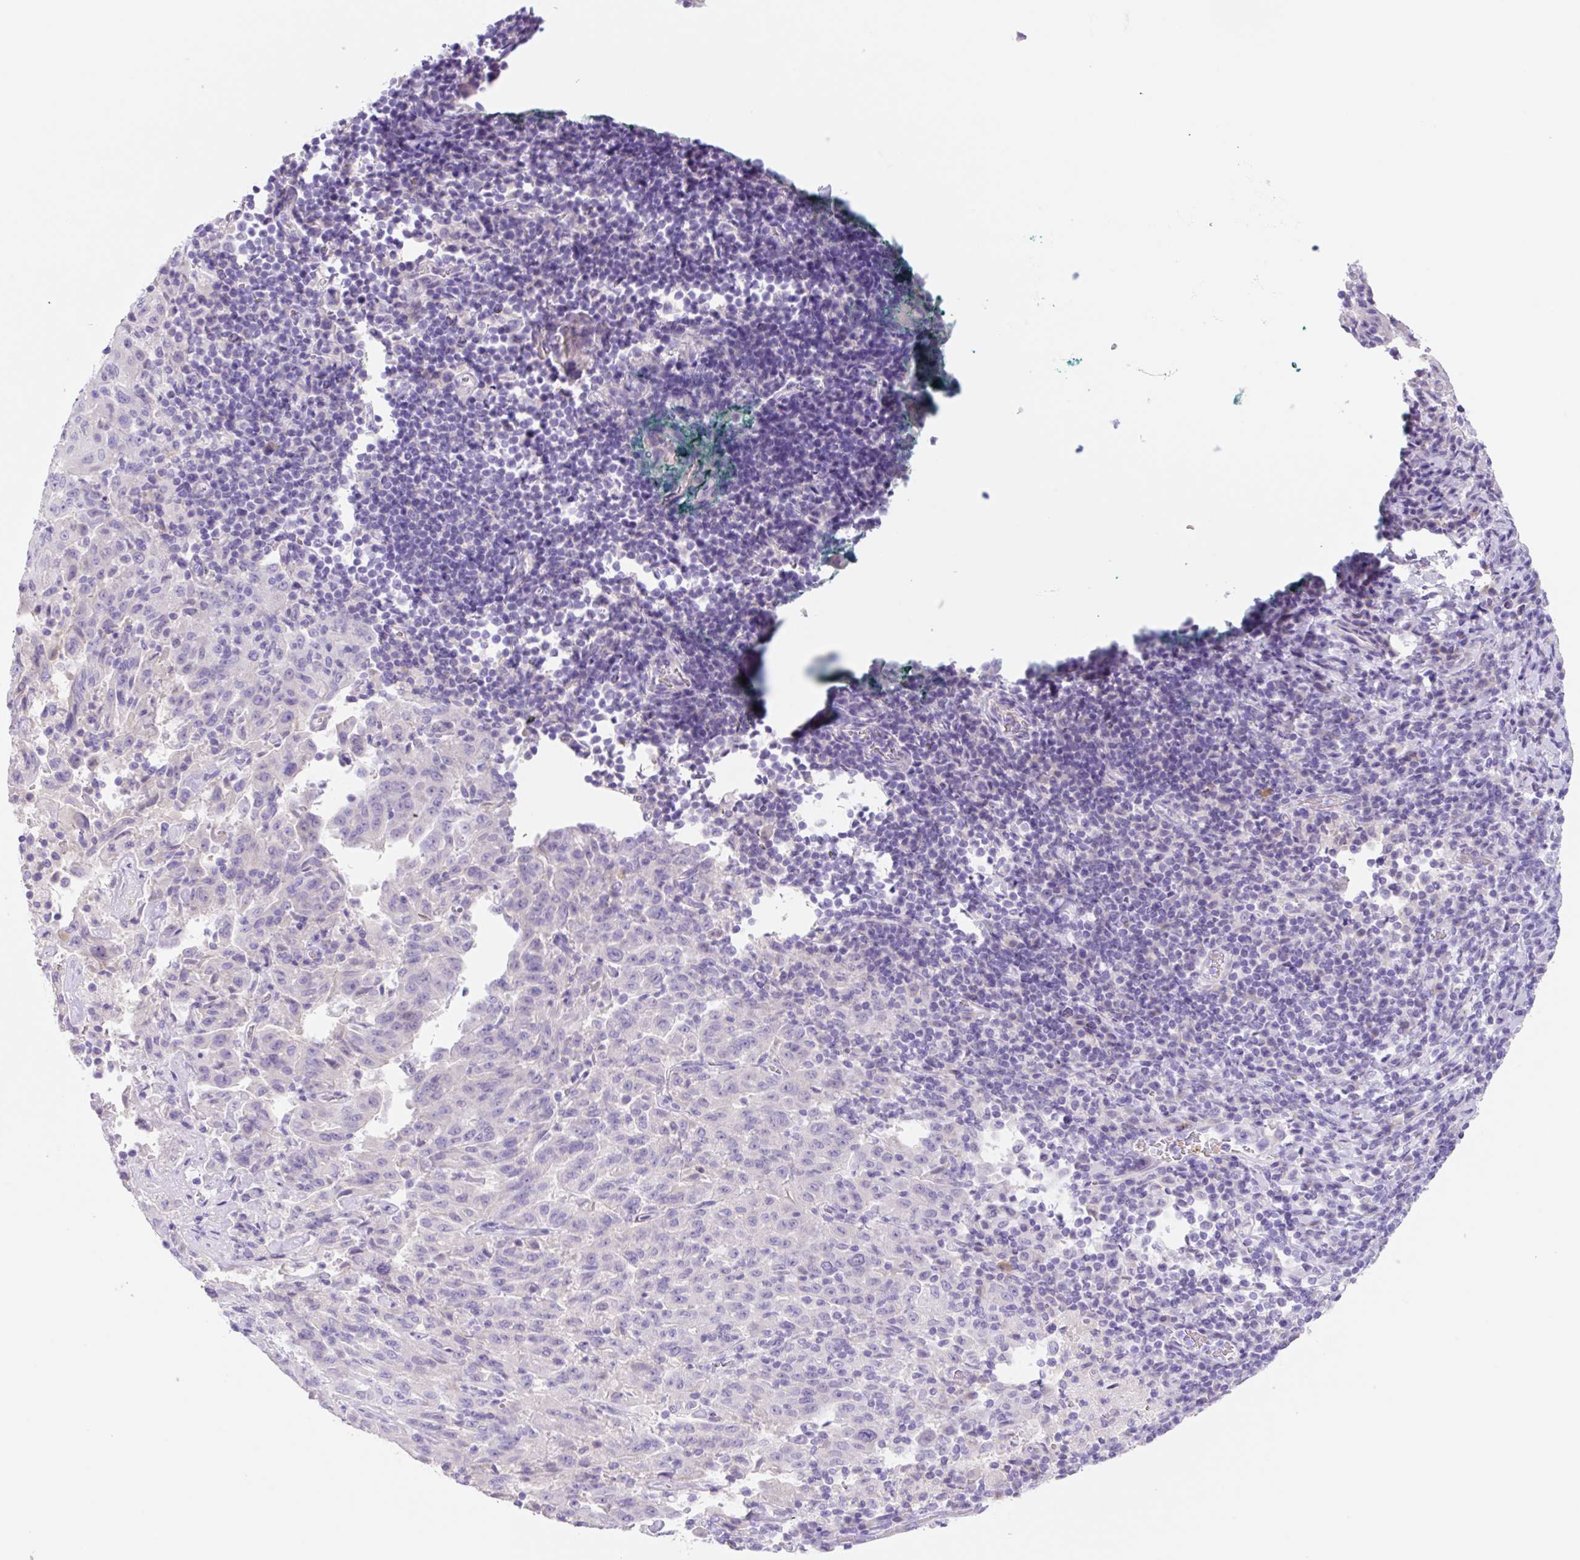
{"staining": {"intensity": "negative", "quantity": "none", "location": "none"}, "tissue": "pancreatic cancer", "cell_type": "Tumor cells", "image_type": "cancer", "snomed": [{"axis": "morphology", "description": "Adenocarcinoma, NOS"}, {"axis": "topography", "description": "Pancreas"}], "caption": "Immunohistochemical staining of human pancreatic adenocarcinoma reveals no significant expression in tumor cells.", "gene": "KLK8", "patient": {"sex": "male", "age": 63}}